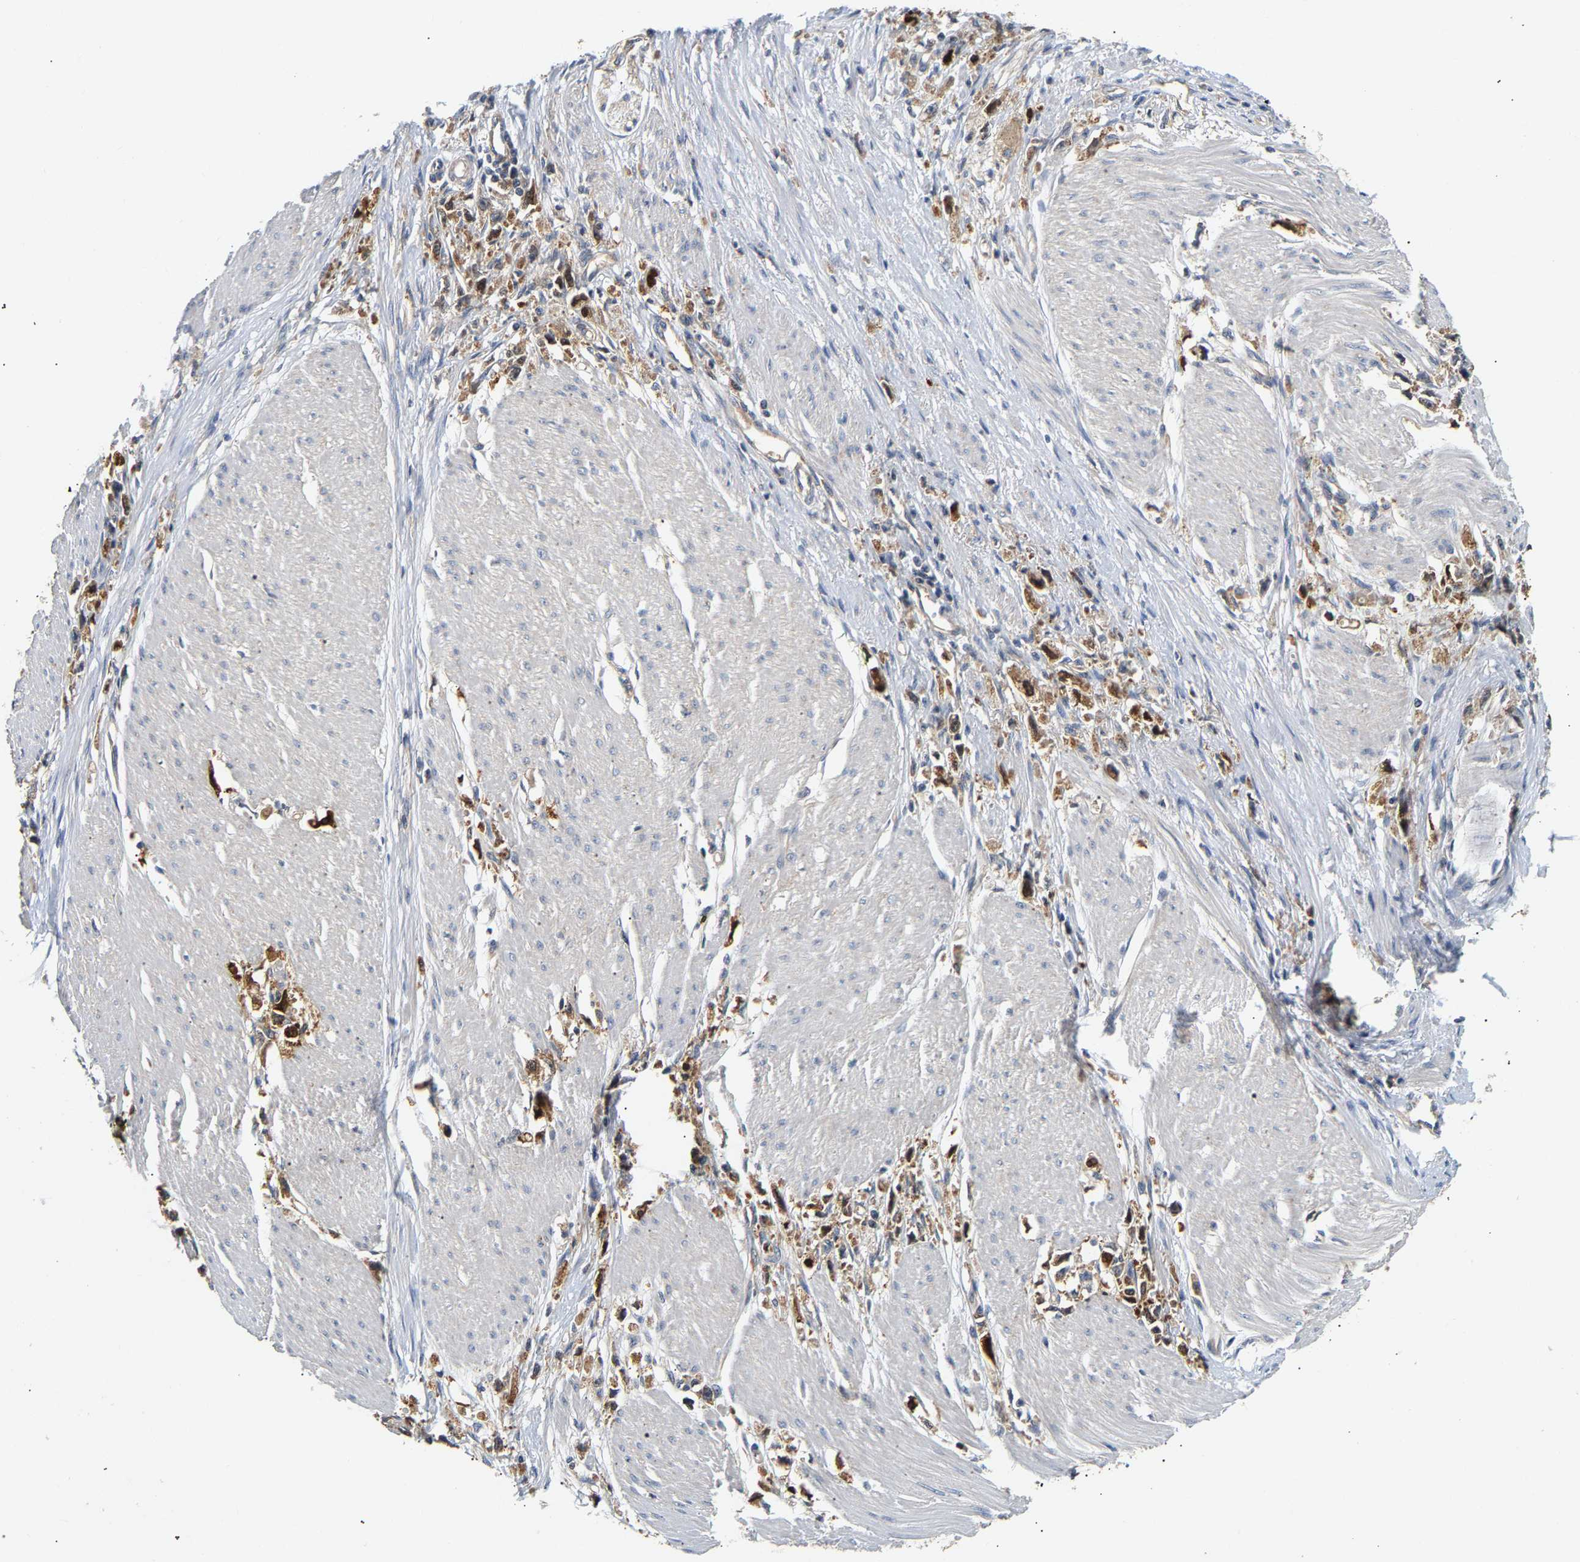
{"staining": {"intensity": "moderate", "quantity": ">75%", "location": "cytoplasmic/membranous"}, "tissue": "stomach cancer", "cell_type": "Tumor cells", "image_type": "cancer", "snomed": [{"axis": "morphology", "description": "Adenocarcinoma, NOS"}, {"axis": "topography", "description": "Stomach"}], "caption": "This histopathology image displays stomach cancer stained with immunohistochemistry to label a protein in brown. The cytoplasmic/membranous of tumor cells show moderate positivity for the protein. Nuclei are counter-stained blue.", "gene": "PPID", "patient": {"sex": "female", "age": 59}}